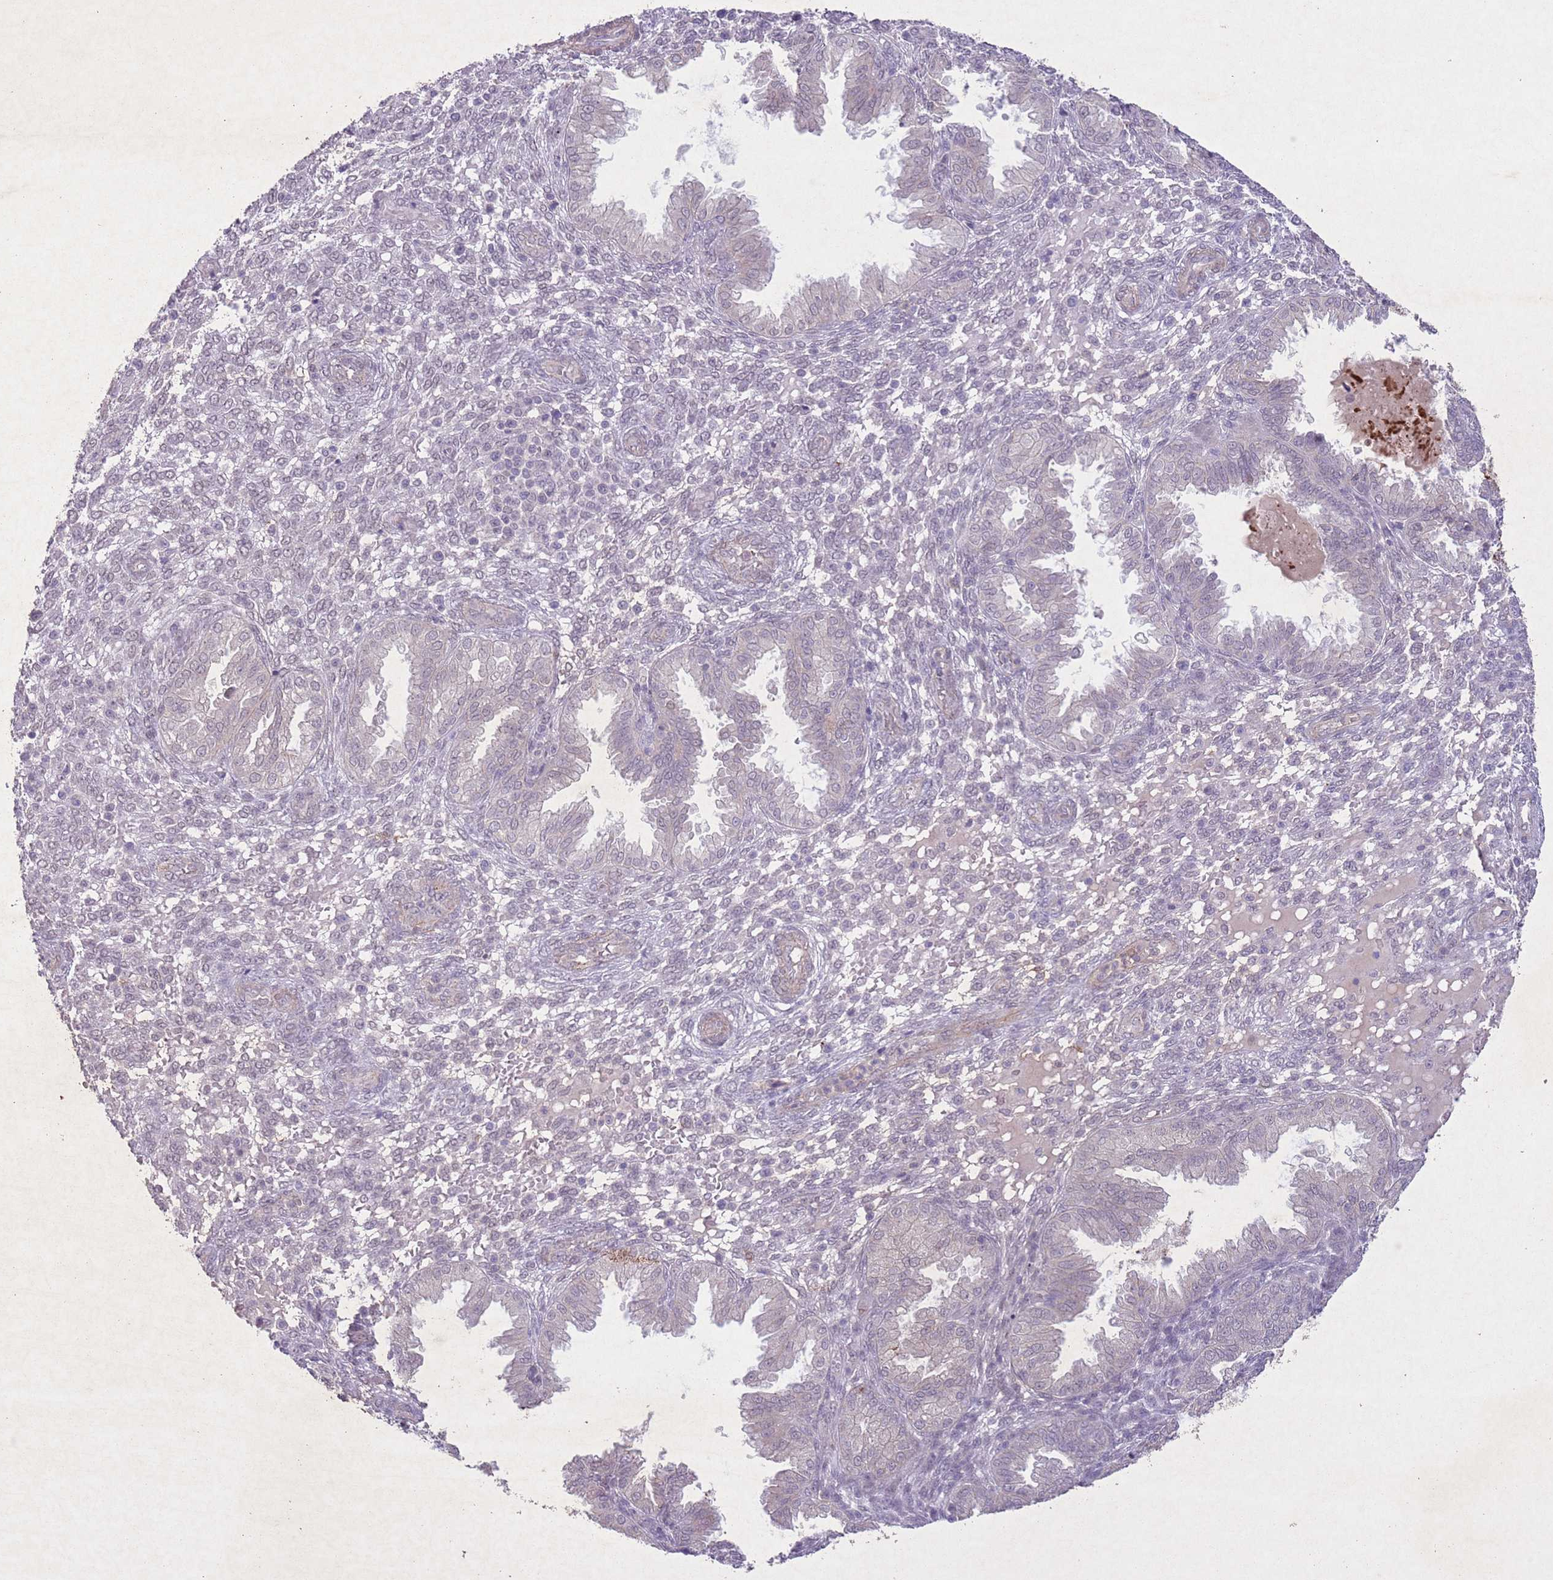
{"staining": {"intensity": "negative", "quantity": "none", "location": "none"}, "tissue": "endometrium", "cell_type": "Cells in endometrial stroma", "image_type": "normal", "snomed": [{"axis": "morphology", "description": "Normal tissue, NOS"}, {"axis": "topography", "description": "Endometrium"}], "caption": "The immunohistochemistry (IHC) photomicrograph has no significant positivity in cells in endometrial stroma of endometrium.", "gene": "CCNI", "patient": {"sex": "female", "age": 33}}